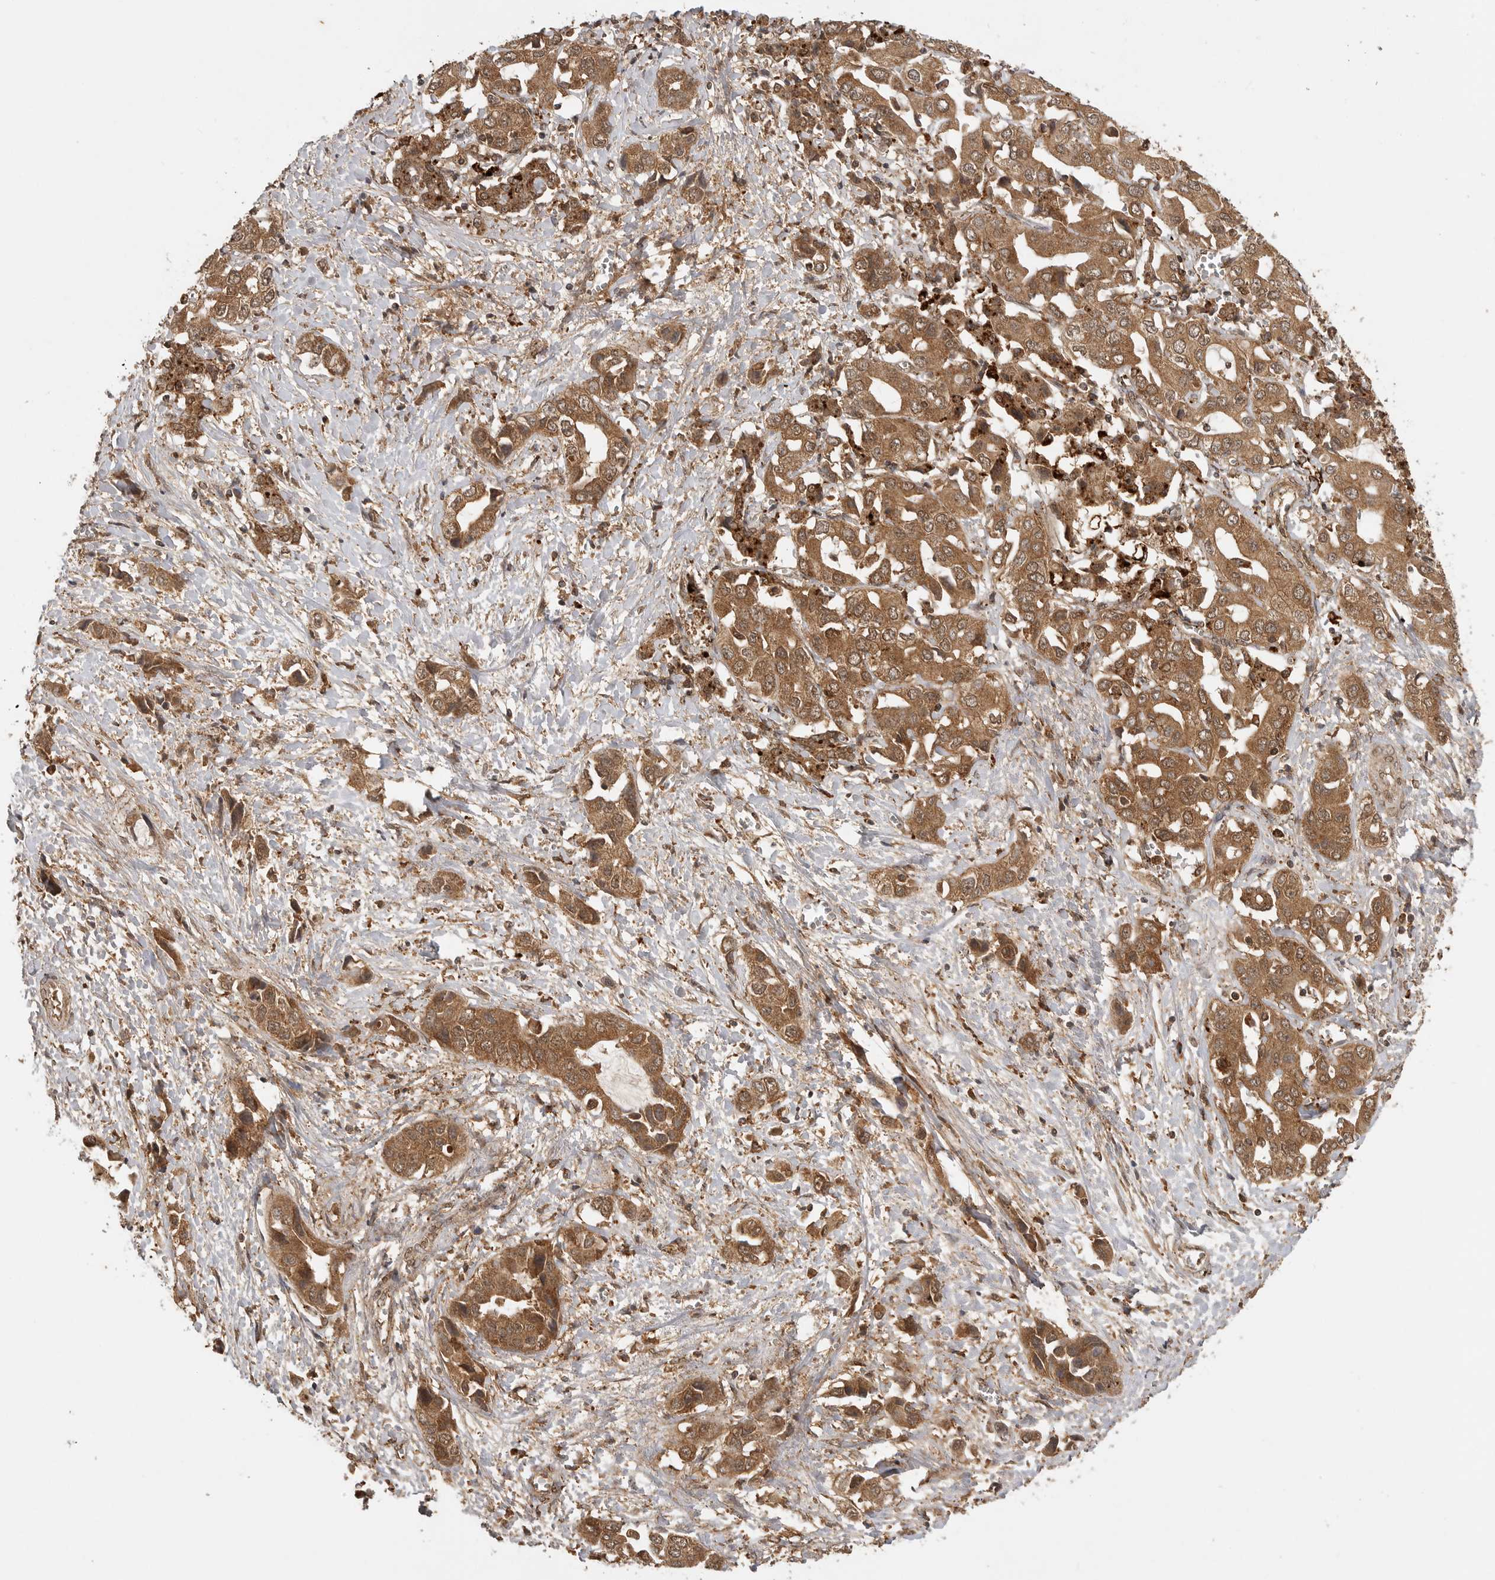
{"staining": {"intensity": "moderate", "quantity": ">75%", "location": "cytoplasmic/membranous"}, "tissue": "liver cancer", "cell_type": "Tumor cells", "image_type": "cancer", "snomed": [{"axis": "morphology", "description": "Cholangiocarcinoma"}, {"axis": "topography", "description": "Liver"}], "caption": "Human liver cancer (cholangiocarcinoma) stained with a protein marker shows moderate staining in tumor cells.", "gene": "ICOSLG", "patient": {"sex": "female", "age": 52}}